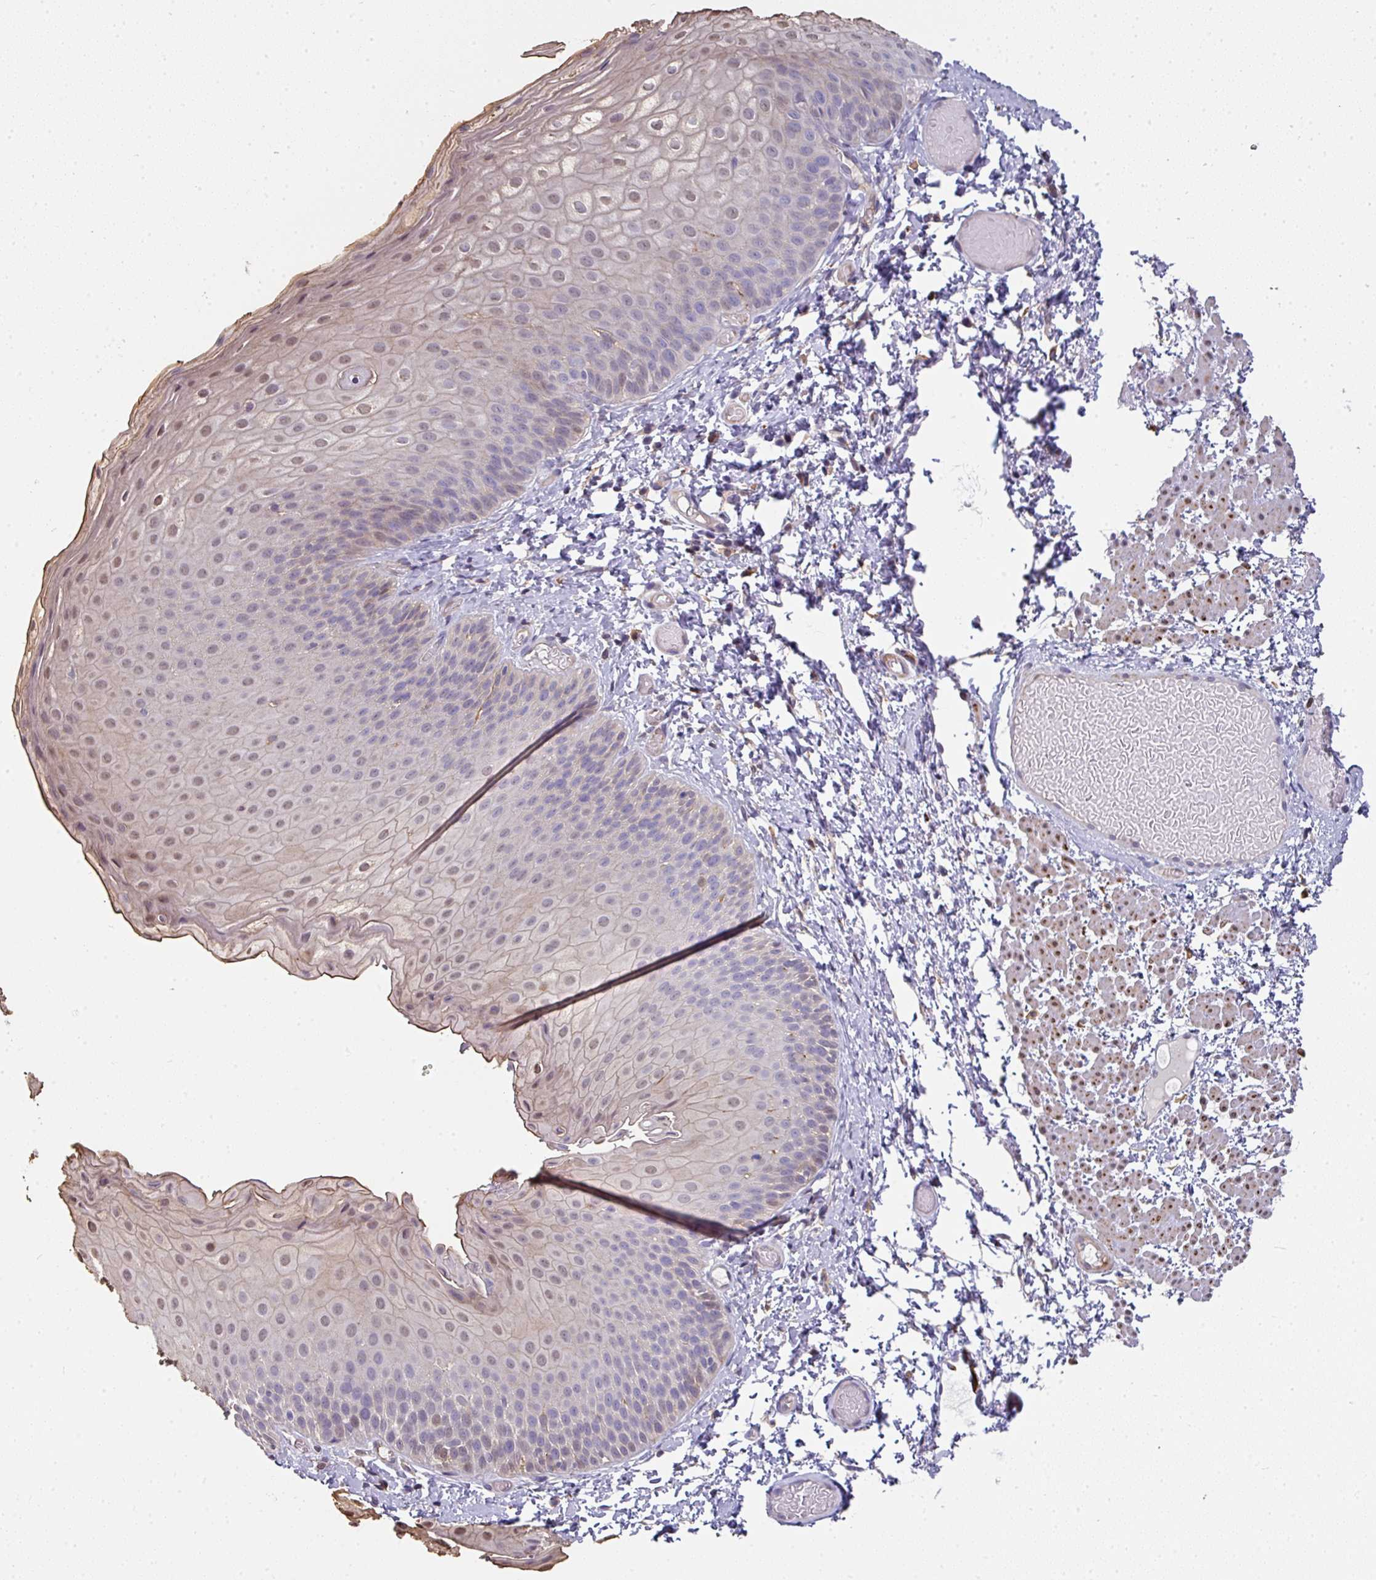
{"staining": {"intensity": "weak", "quantity": "<25%", "location": "nuclear"}, "tissue": "skin", "cell_type": "Epidermal cells", "image_type": "normal", "snomed": [{"axis": "morphology", "description": "Normal tissue, NOS"}, {"axis": "topography", "description": "Anal"}], "caption": "High magnification brightfield microscopy of benign skin stained with DAB (3,3'-diaminobenzidine) (brown) and counterstained with hematoxylin (blue): epidermal cells show no significant staining.", "gene": "BEND5", "patient": {"sex": "female", "age": 40}}